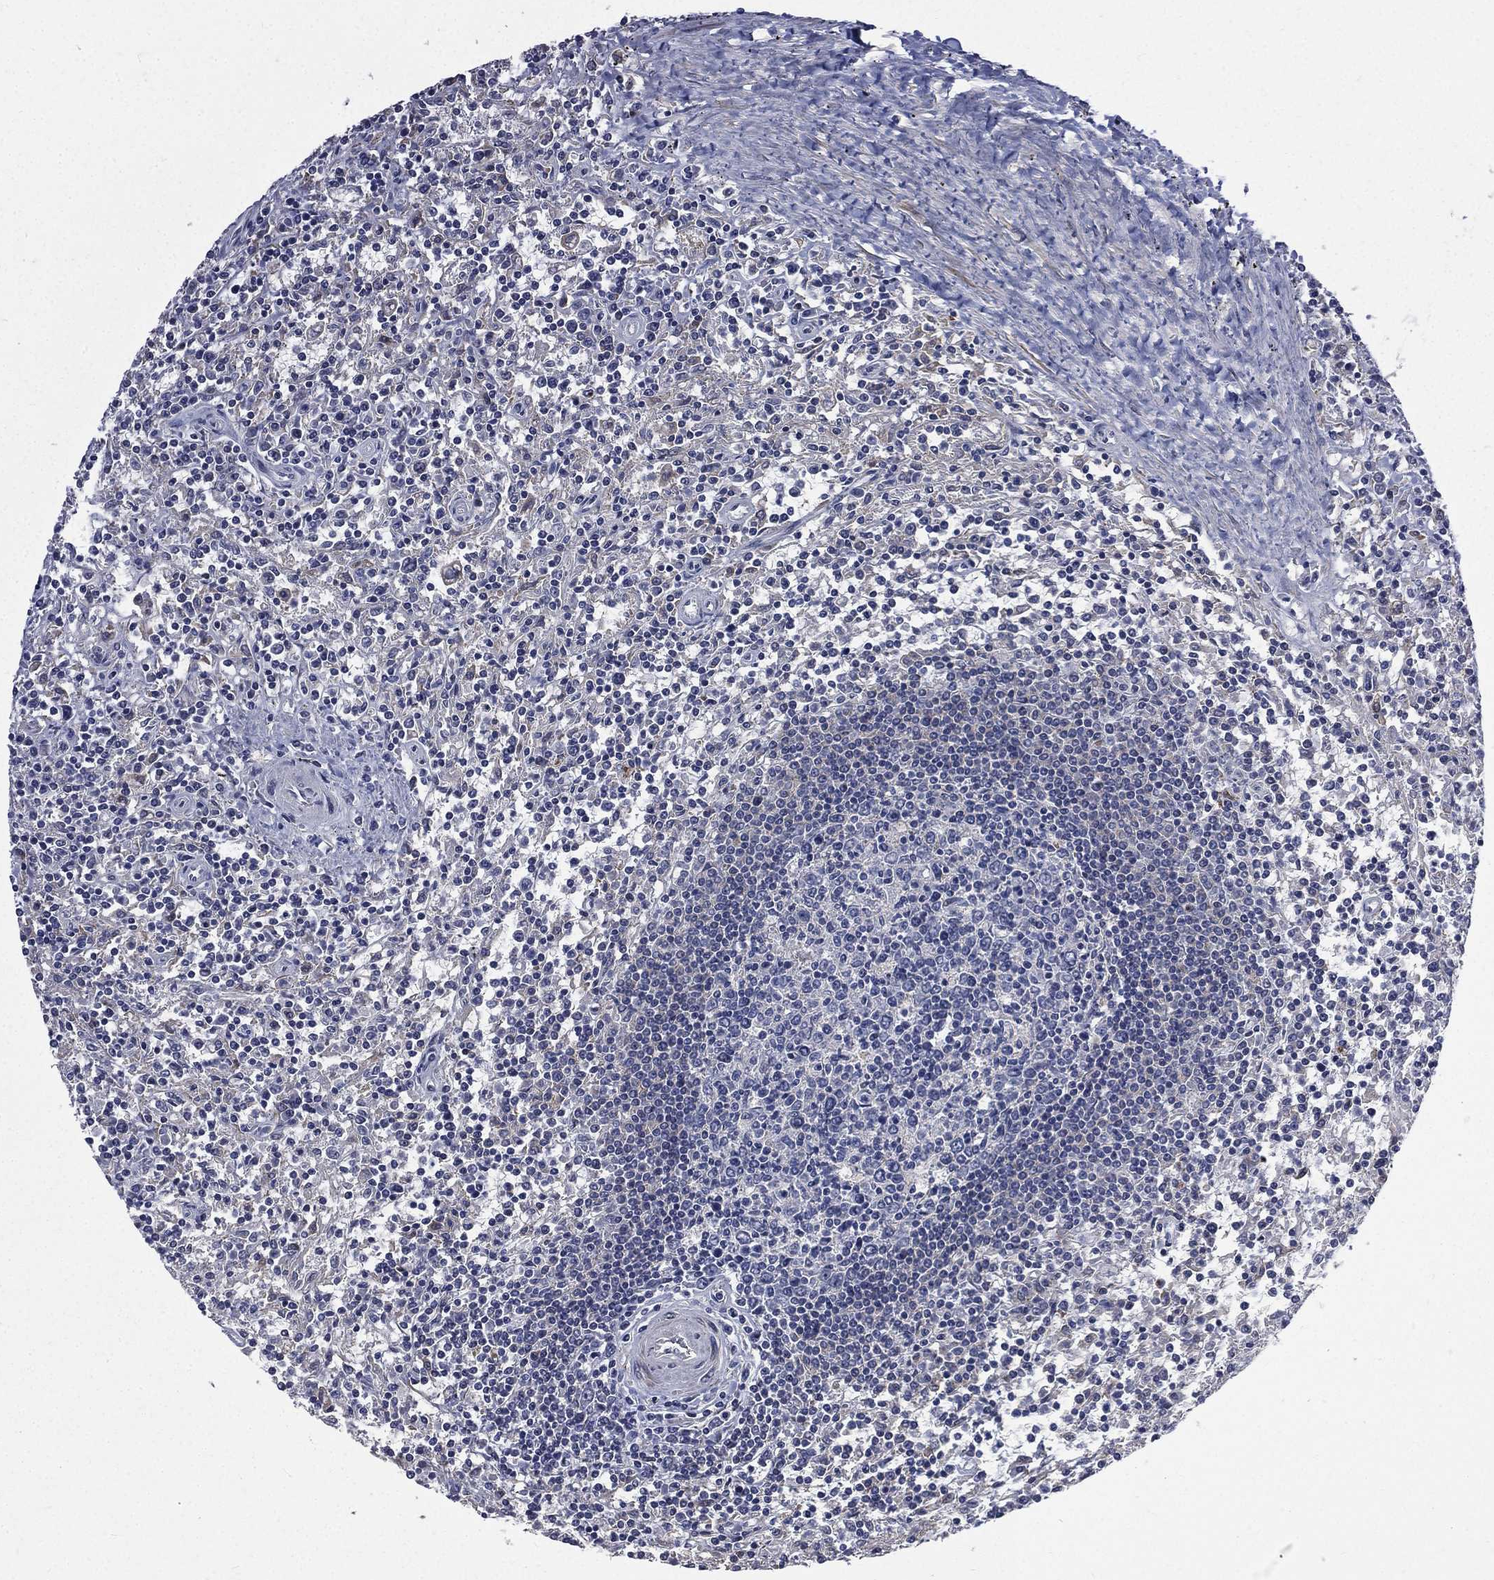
{"staining": {"intensity": "negative", "quantity": "none", "location": "none"}, "tissue": "lymphoma", "cell_type": "Tumor cells", "image_type": "cancer", "snomed": [{"axis": "morphology", "description": "Malignant lymphoma, non-Hodgkin's type, Low grade"}, {"axis": "topography", "description": "Spleen"}], "caption": "An image of lymphoma stained for a protein displays no brown staining in tumor cells. The staining is performed using DAB (3,3'-diaminobenzidine) brown chromogen with nuclei counter-stained in using hematoxylin.", "gene": "FGG", "patient": {"sex": "male", "age": 62}}